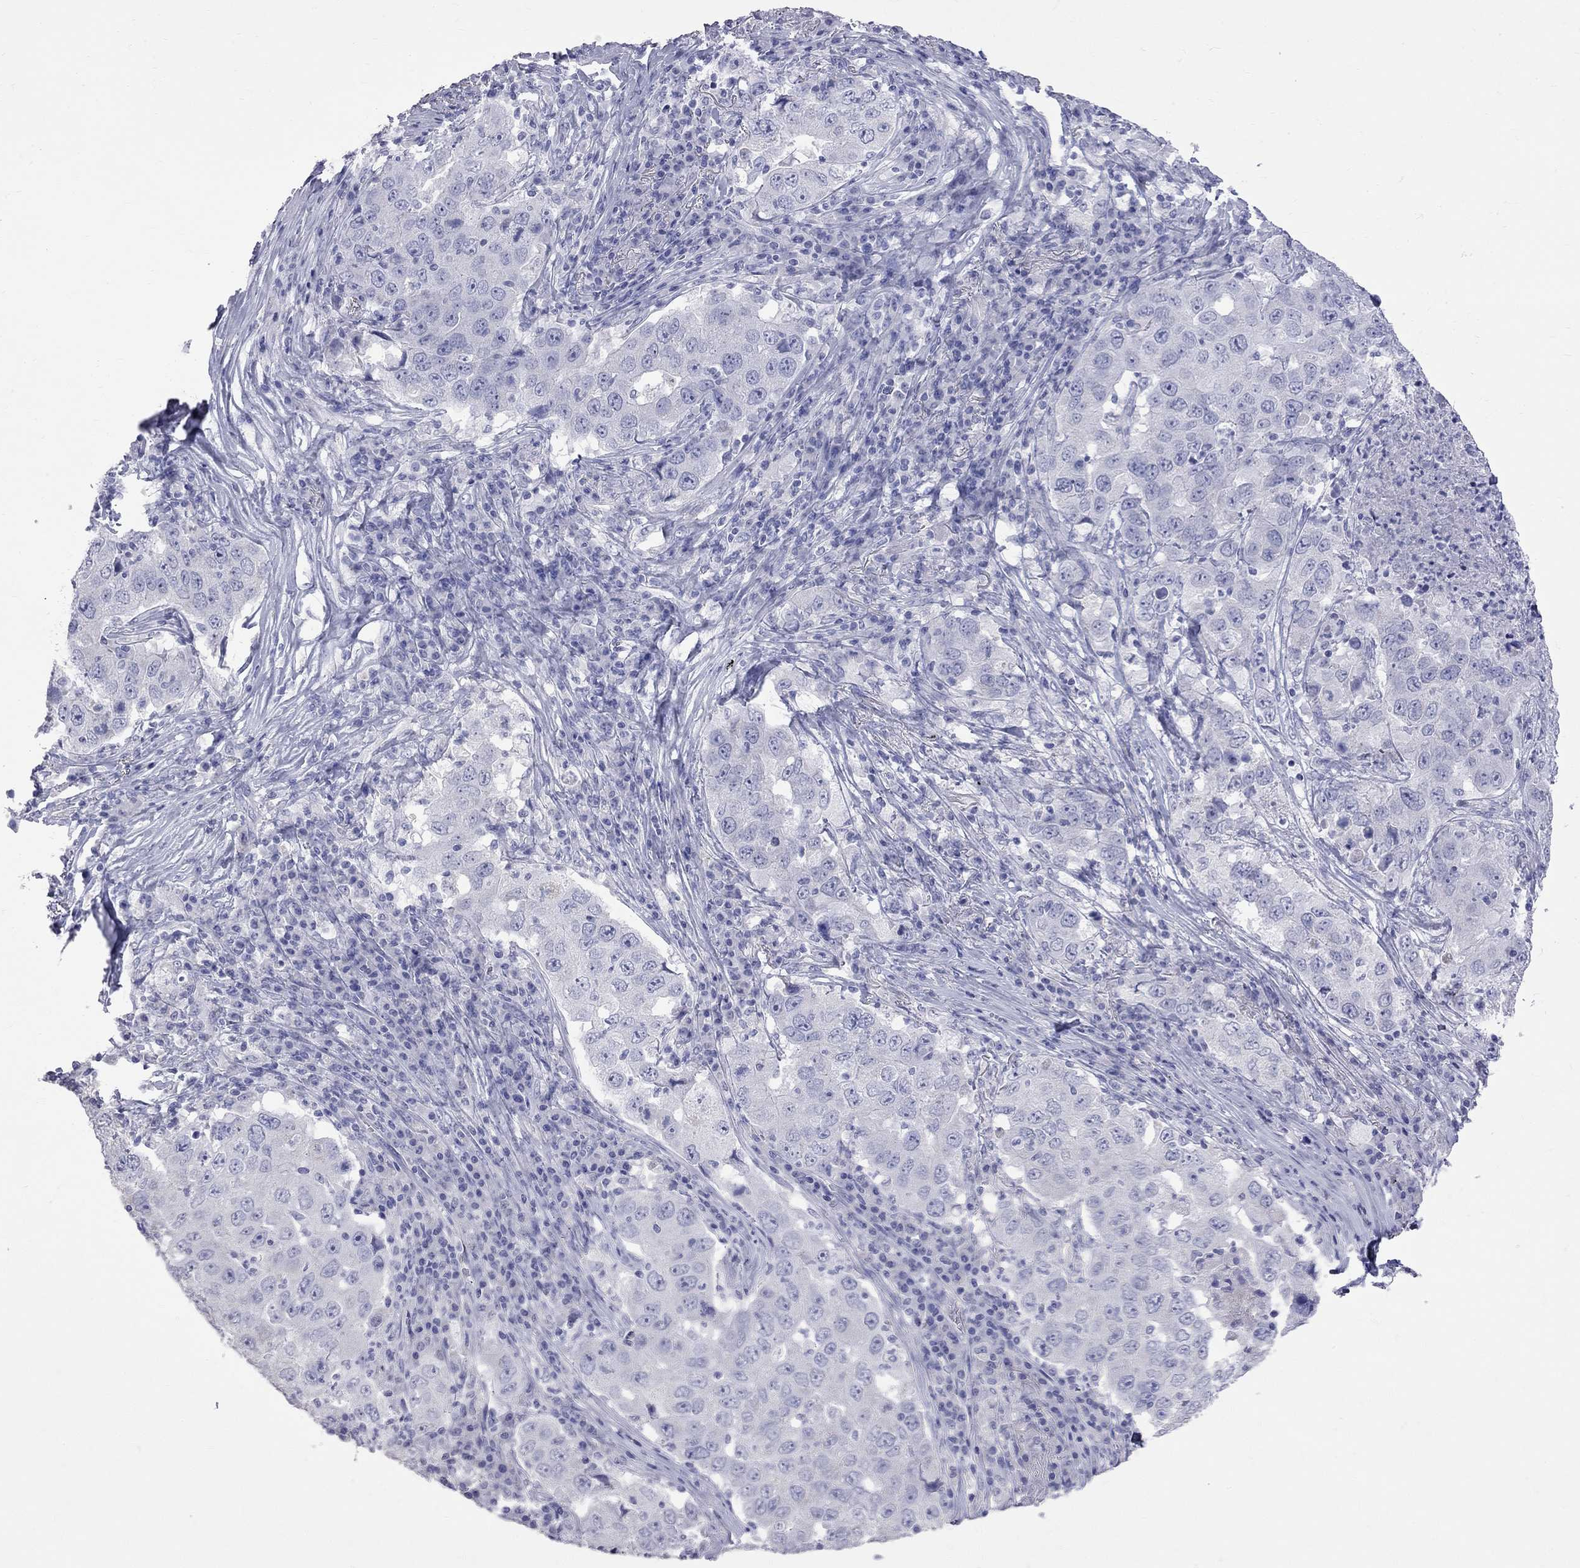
{"staining": {"intensity": "negative", "quantity": "none", "location": "none"}, "tissue": "lung cancer", "cell_type": "Tumor cells", "image_type": "cancer", "snomed": [{"axis": "morphology", "description": "Adenocarcinoma, NOS"}, {"axis": "topography", "description": "Lung"}], "caption": "DAB (3,3'-diaminobenzidine) immunohistochemical staining of adenocarcinoma (lung) shows no significant staining in tumor cells. (Immunohistochemistry, brightfield microscopy, high magnification).", "gene": "KCND2", "patient": {"sex": "male", "age": 73}}